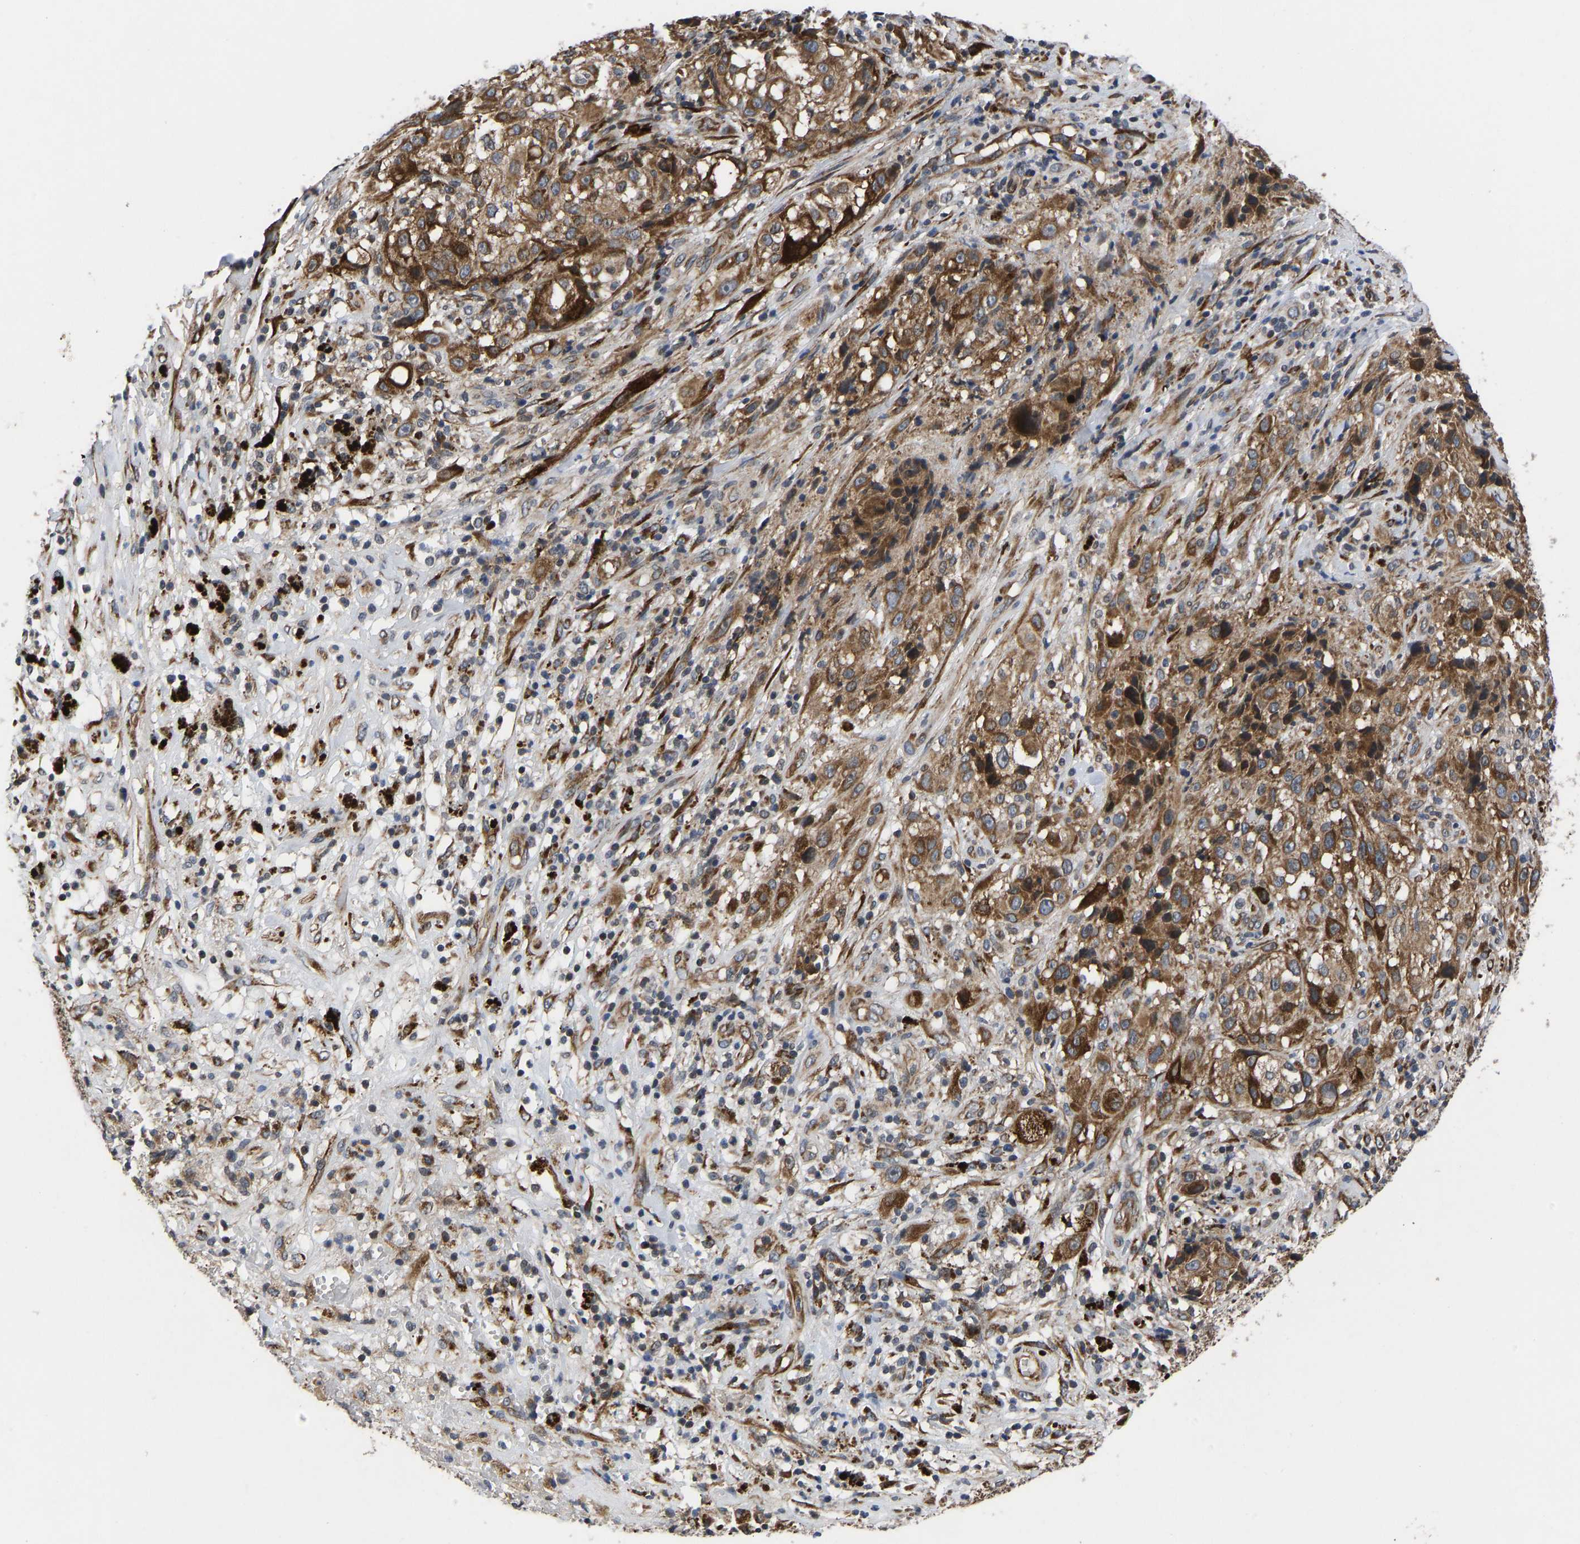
{"staining": {"intensity": "moderate", "quantity": ">75%", "location": "cytoplasmic/membranous"}, "tissue": "melanoma", "cell_type": "Tumor cells", "image_type": "cancer", "snomed": [{"axis": "morphology", "description": "Necrosis, NOS"}, {"axis": "morphology", "description": "Malignant melanoma, NOS"}, {"axis": "topography", "description": "Skin"}], "caption": "IHC (DAB (3,3'-diaminobenzidine)) staining of human melanoma shows moderate cytoplasmic/membranous protein positivity in approximately >75% of tumor cells.", "gene": "FRRS1", "patient": {"sex": "female", "age": 87}}